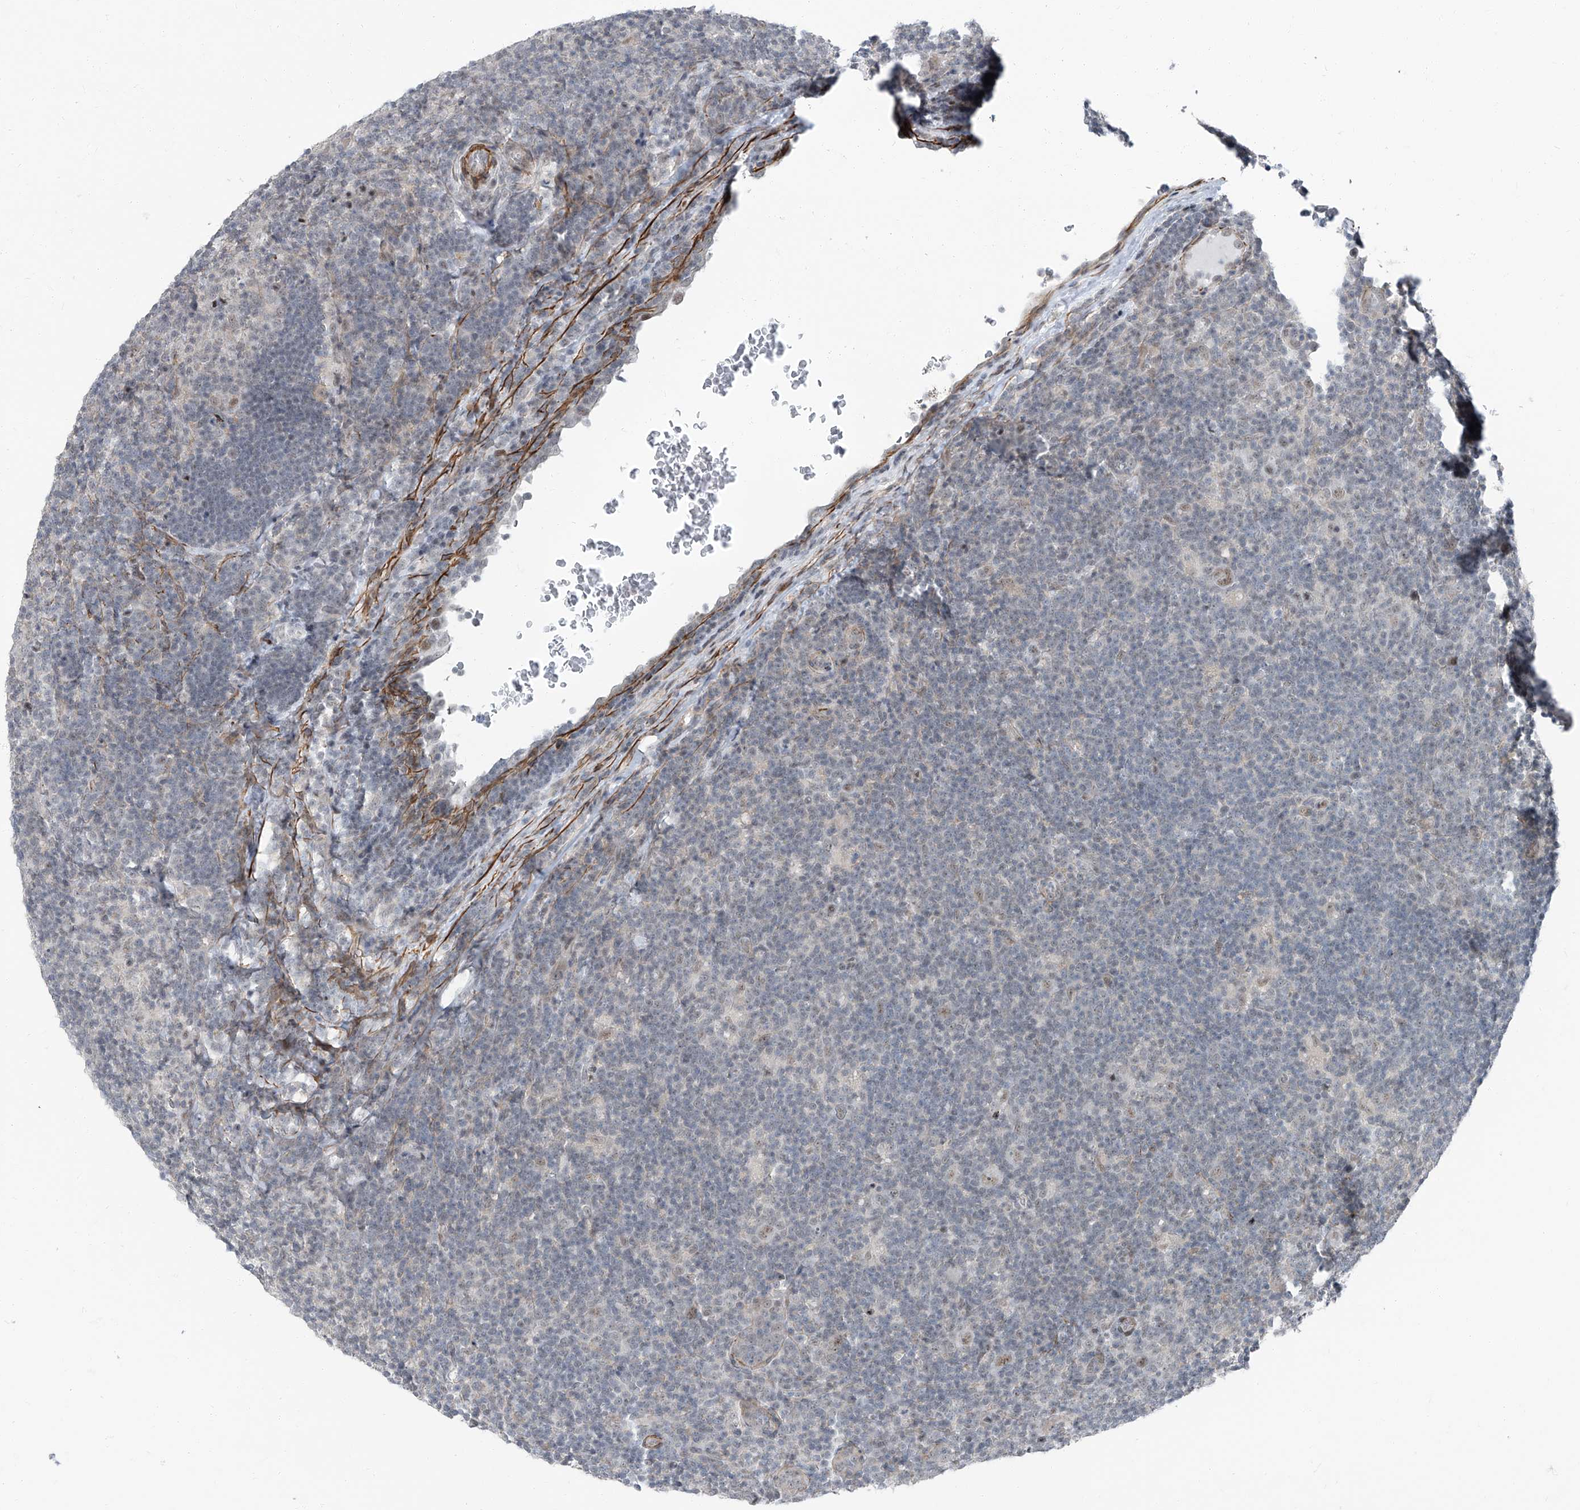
{"staining": {"intensity": "weak", "quantity": "25%-75%", "location": "nuclear"}, "tissue": "lymphoma", "cell_type": "Tumor cells", "image_type": "cancer", "snomed": [{"axis": "morphology", "description": "Hodgkin's disease, NOS"}, {"axis": "topography", "description": "Lymph node"}], "caption": "Immunohistochemical staining of Hodgkin's disease shows weak nuclear protein staining in approximately 25%-75% of tumor cells.", "gene": "TXLNB", "patient": {"sex": "female", "age": 57}}